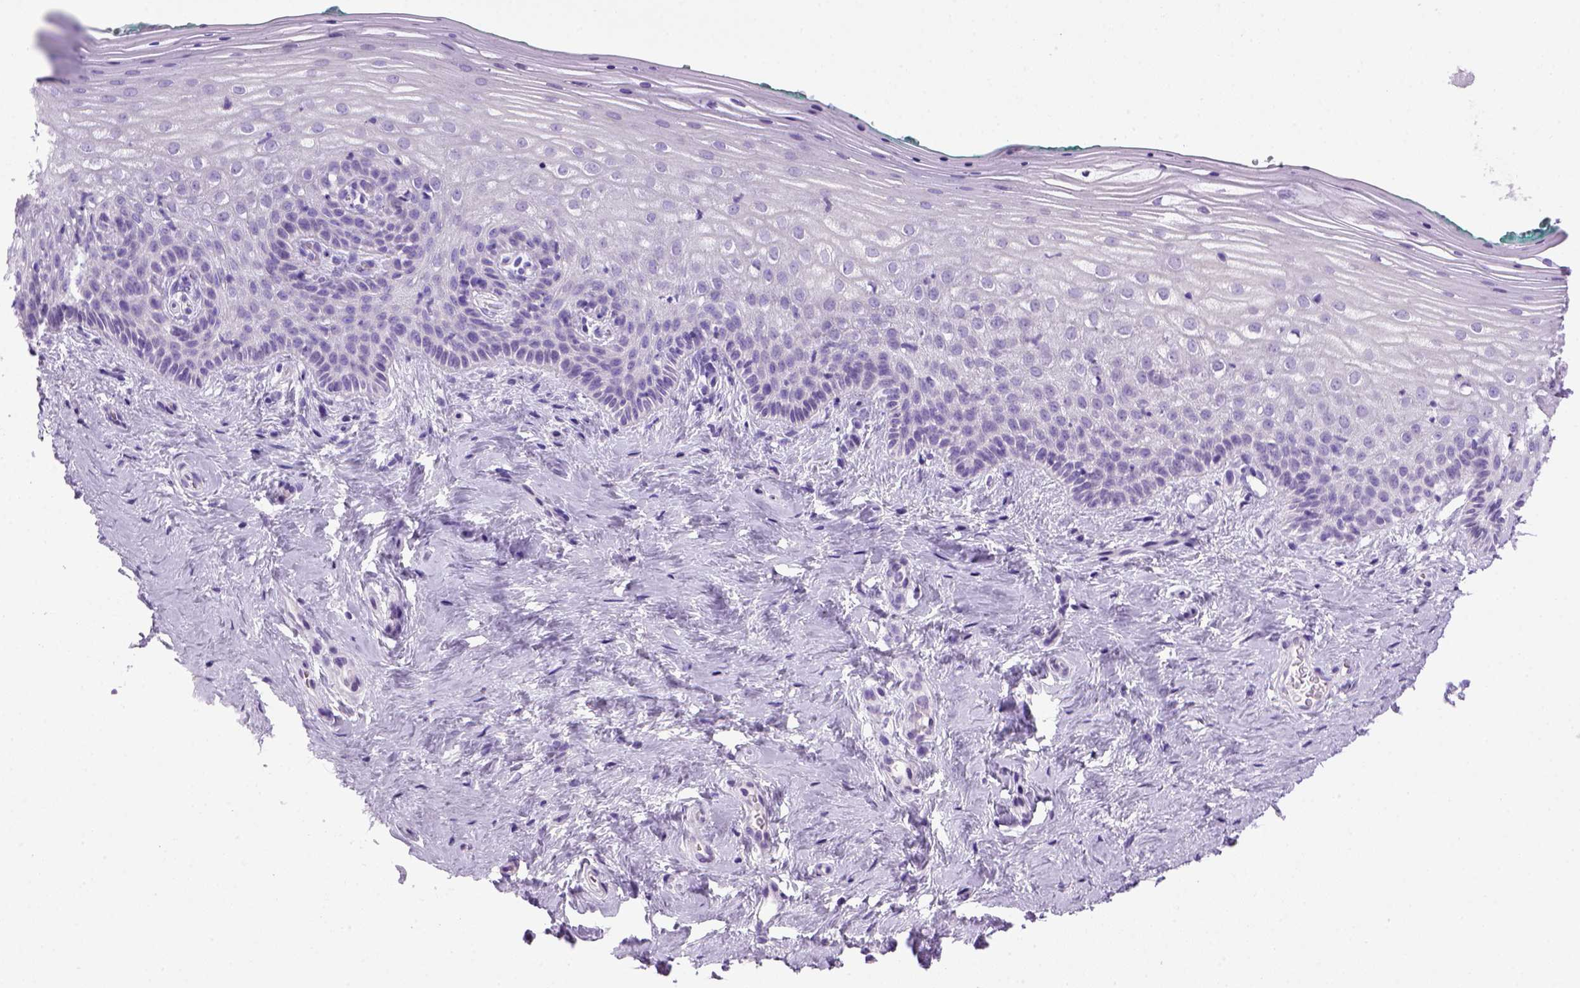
{"staining": {"intensity": "negative", "quantity": "none", "location": "none"}, "tissue": "vagina", "cell_type": "Squamous epithelial cells", "image_type": "normal", "snomed": [{"axis": "morphology", "description": "Normal tissue, NOS"}, {"axis": "topography", "description": "Vagina"}], "caption": "Vagina stained for a protein using IHC shows no positivity squamous epithelial cells.", "gene": "SGCG", "patient": {"sex": "female", "age": 45}}